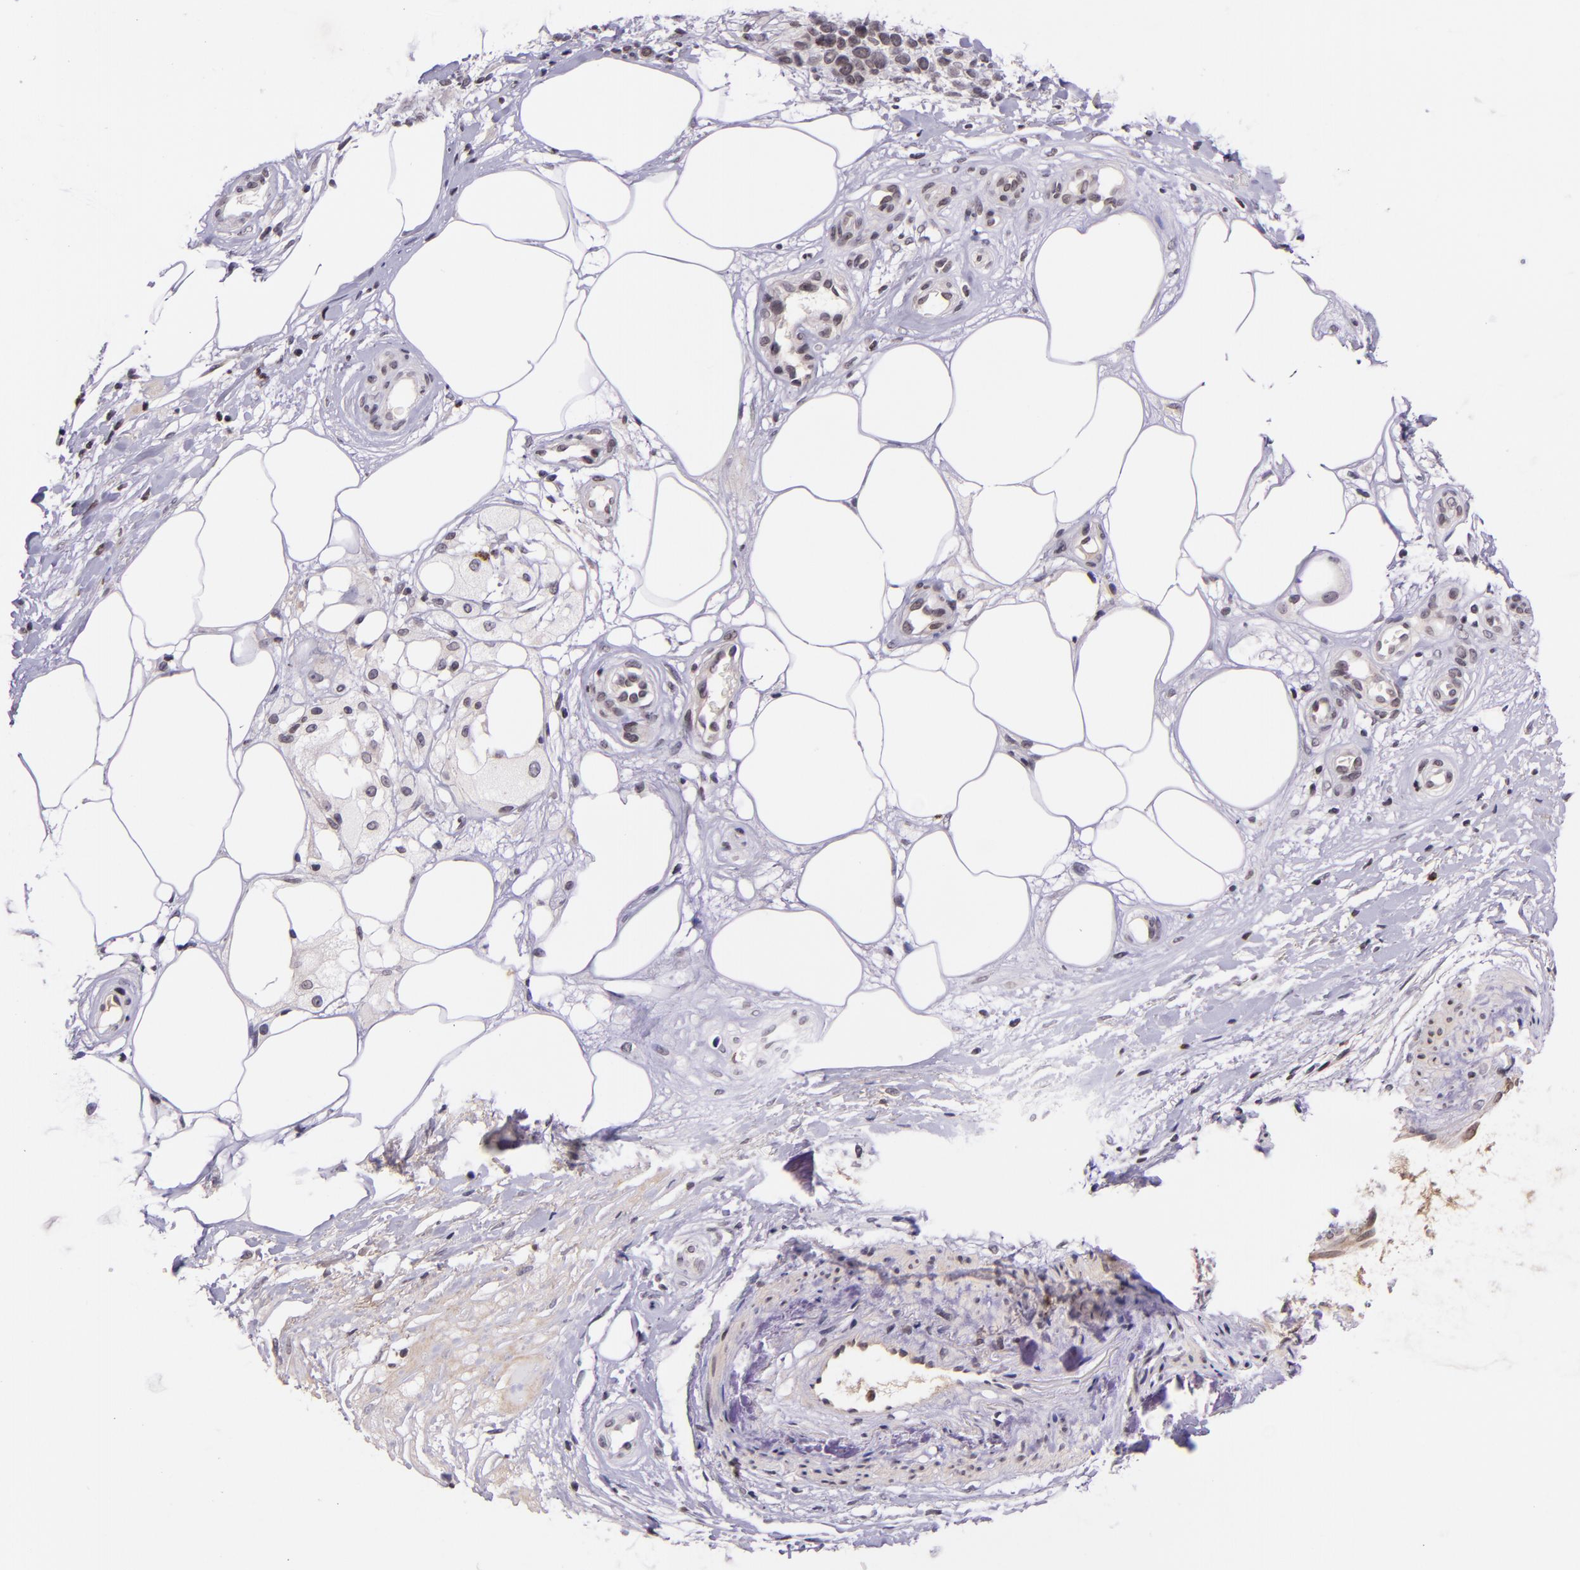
{"staining": {"intensity": "negative", "quantity": "none", "location": "none"}, "tissue": "melanoma", "cell_type": "Tumor cells", "image_type": "cancer", "snomed": [{"axis": "morphology", "description": "Malignant melanoma, NOS"}, {"axis": "topography", "description": "Skin"}], "caption": "Malignant melanoma was stained to show a protein in brown. There is no significant expression in tumor cells. Nuclei are stained in blue.", "gene": "SELL", "patient": {"sex": "female", "age": 85}}